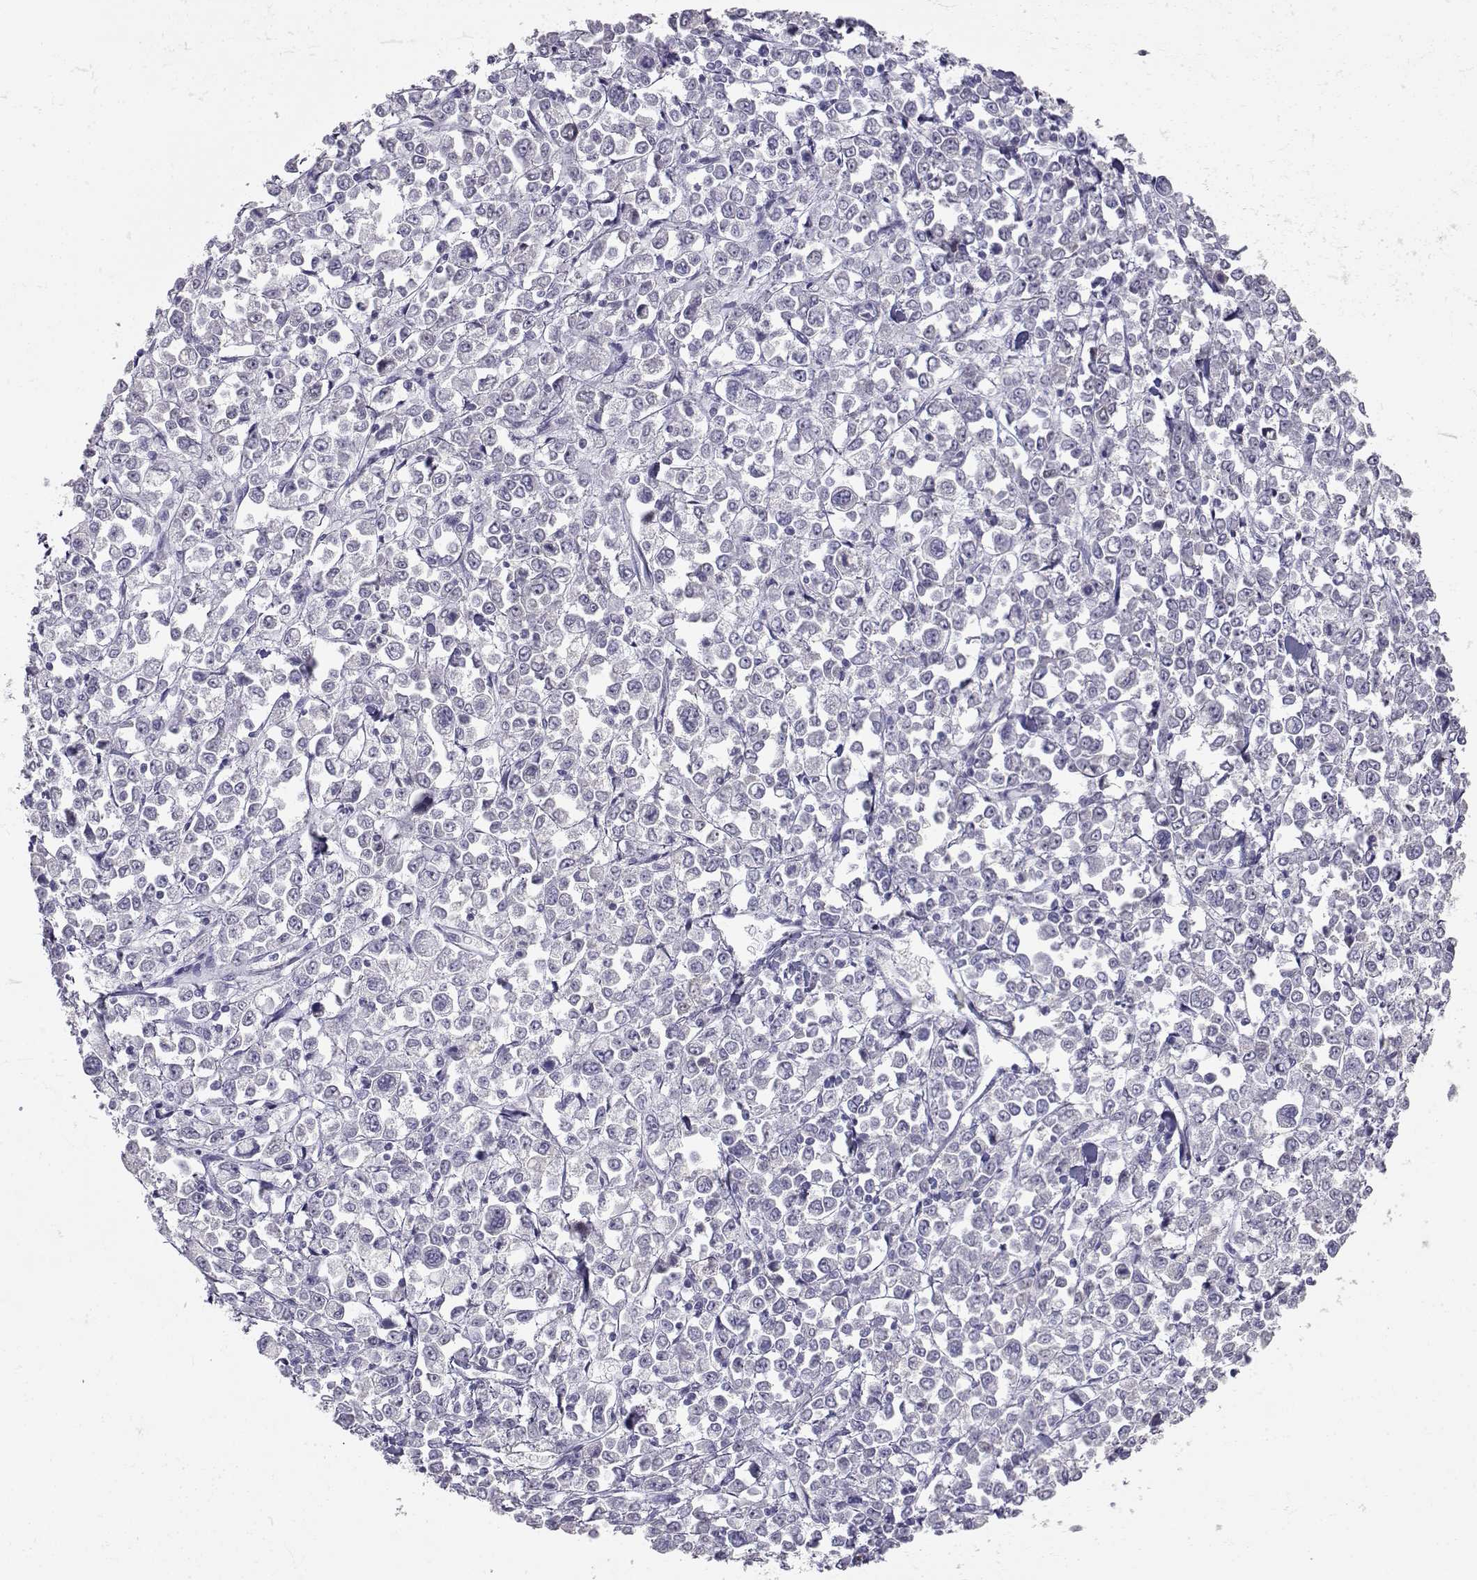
{"staining": {"intensity": "negative", "quantity": "none", "location": "none"}, "tissue": "stomach cancer", "cell_type": "Tumor cells", "image_type": "cancer", "snomed": [{"axis": "morphology", "description": "Adenocarcinoma, NOS"}, {"axis": "topography", "description": "Stomach, upper"}], "caption": "The photomicrograph exhibits no significant positivity in tumor cells of stomach cancer (adenocarcinoma).", "gene": "NPVF", "patient": {"sex": "male", "age": 70}}